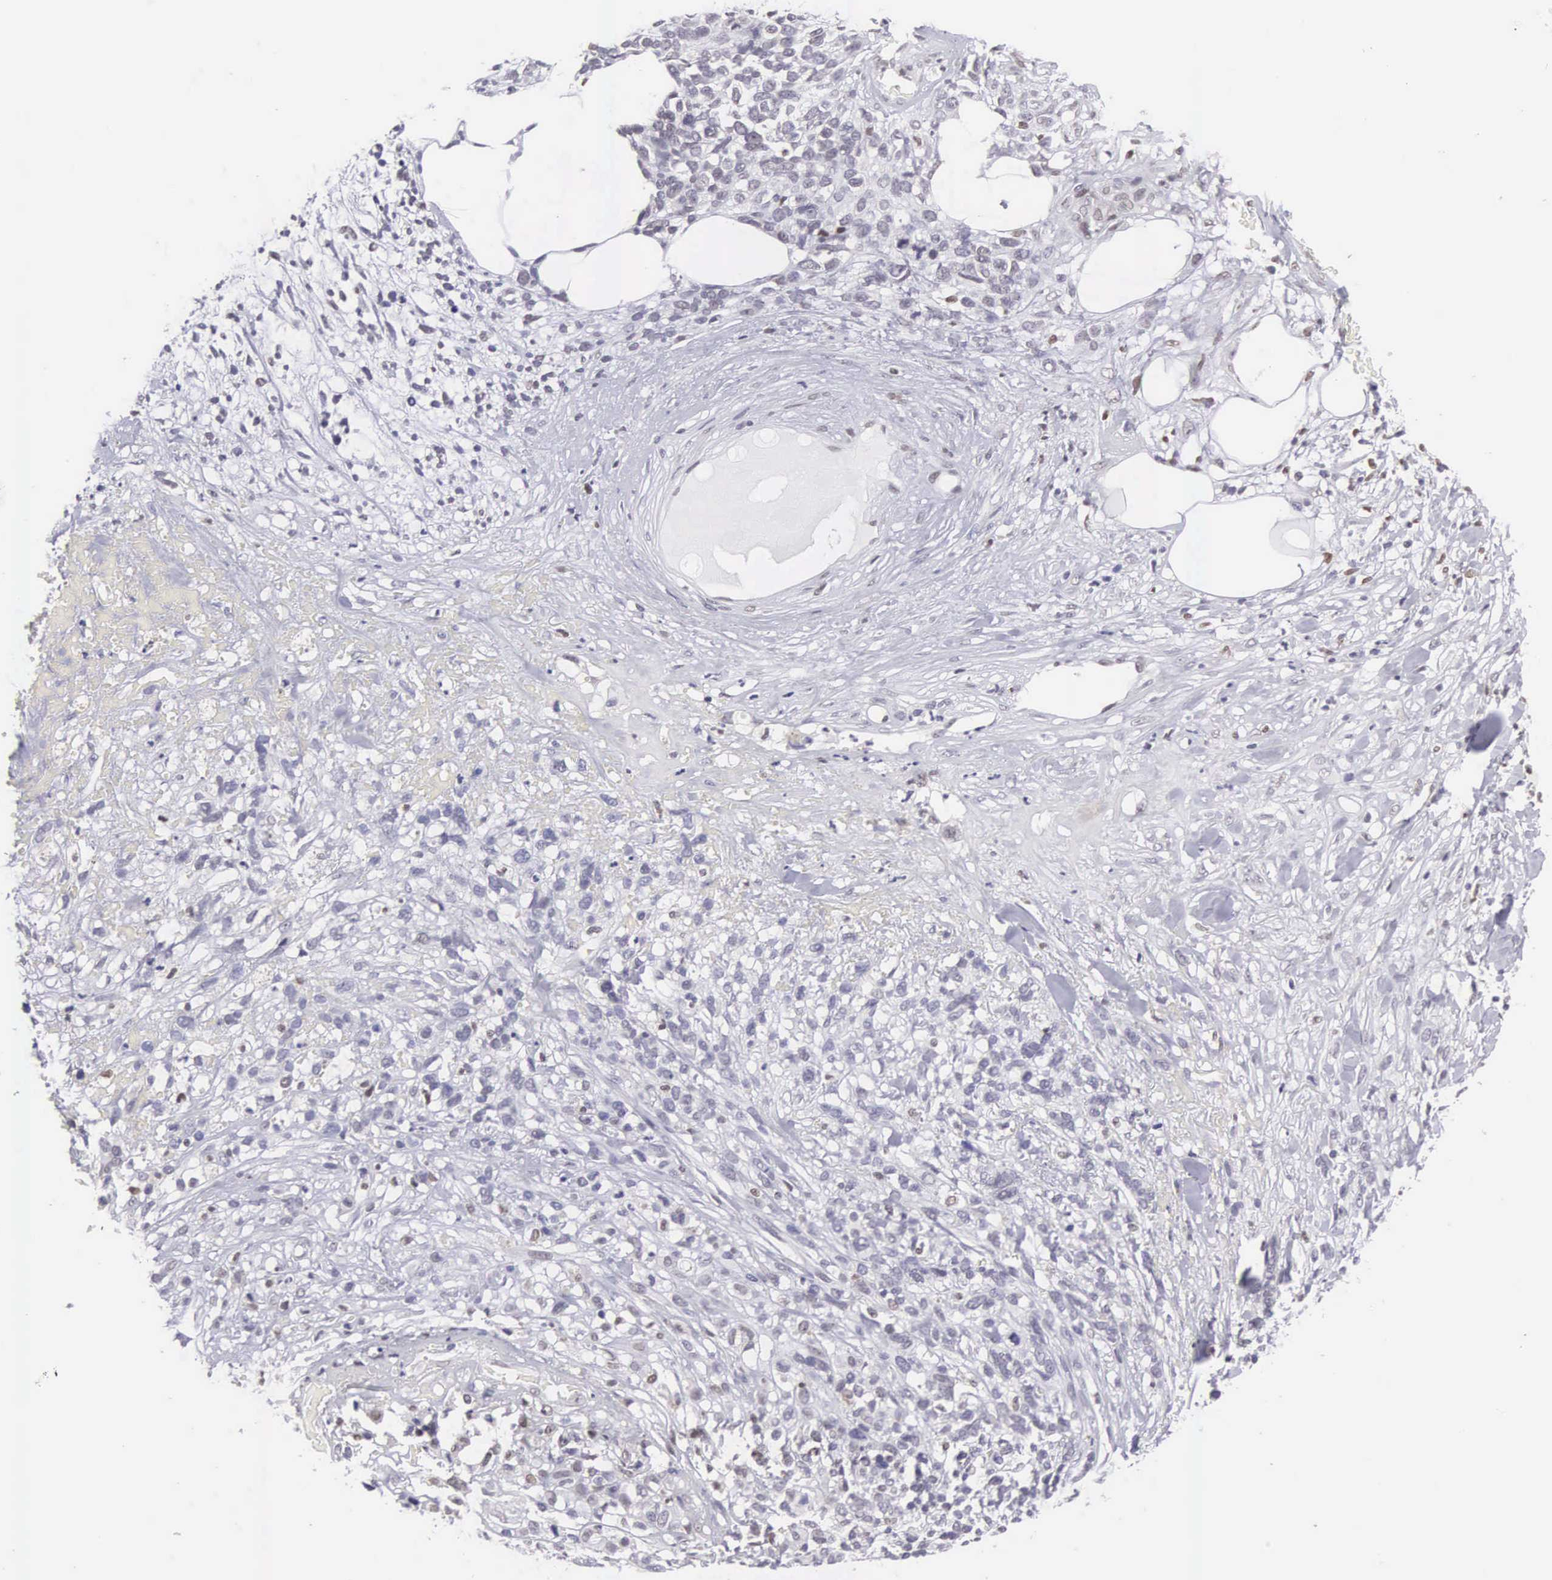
{"staining": {"intensity": "weak", "quantity": "25%-75%", "location": "nuclear"}, "tissue": "melanoma", "cell_type": "Tumor cells", "image_type": "cancer", "snomed": [{"axis": "morphology", "description": "Malignant melanoma, NOS"}, {"axis": "topography", "description": "Skin"}], "caption": "Melanoma stained with a brown dye demonstrates weak nuclear positive staining in about 25%-75% of tumor cells.", "gene": "ETV6", "patient": {"sex": "female", "age": 85}}